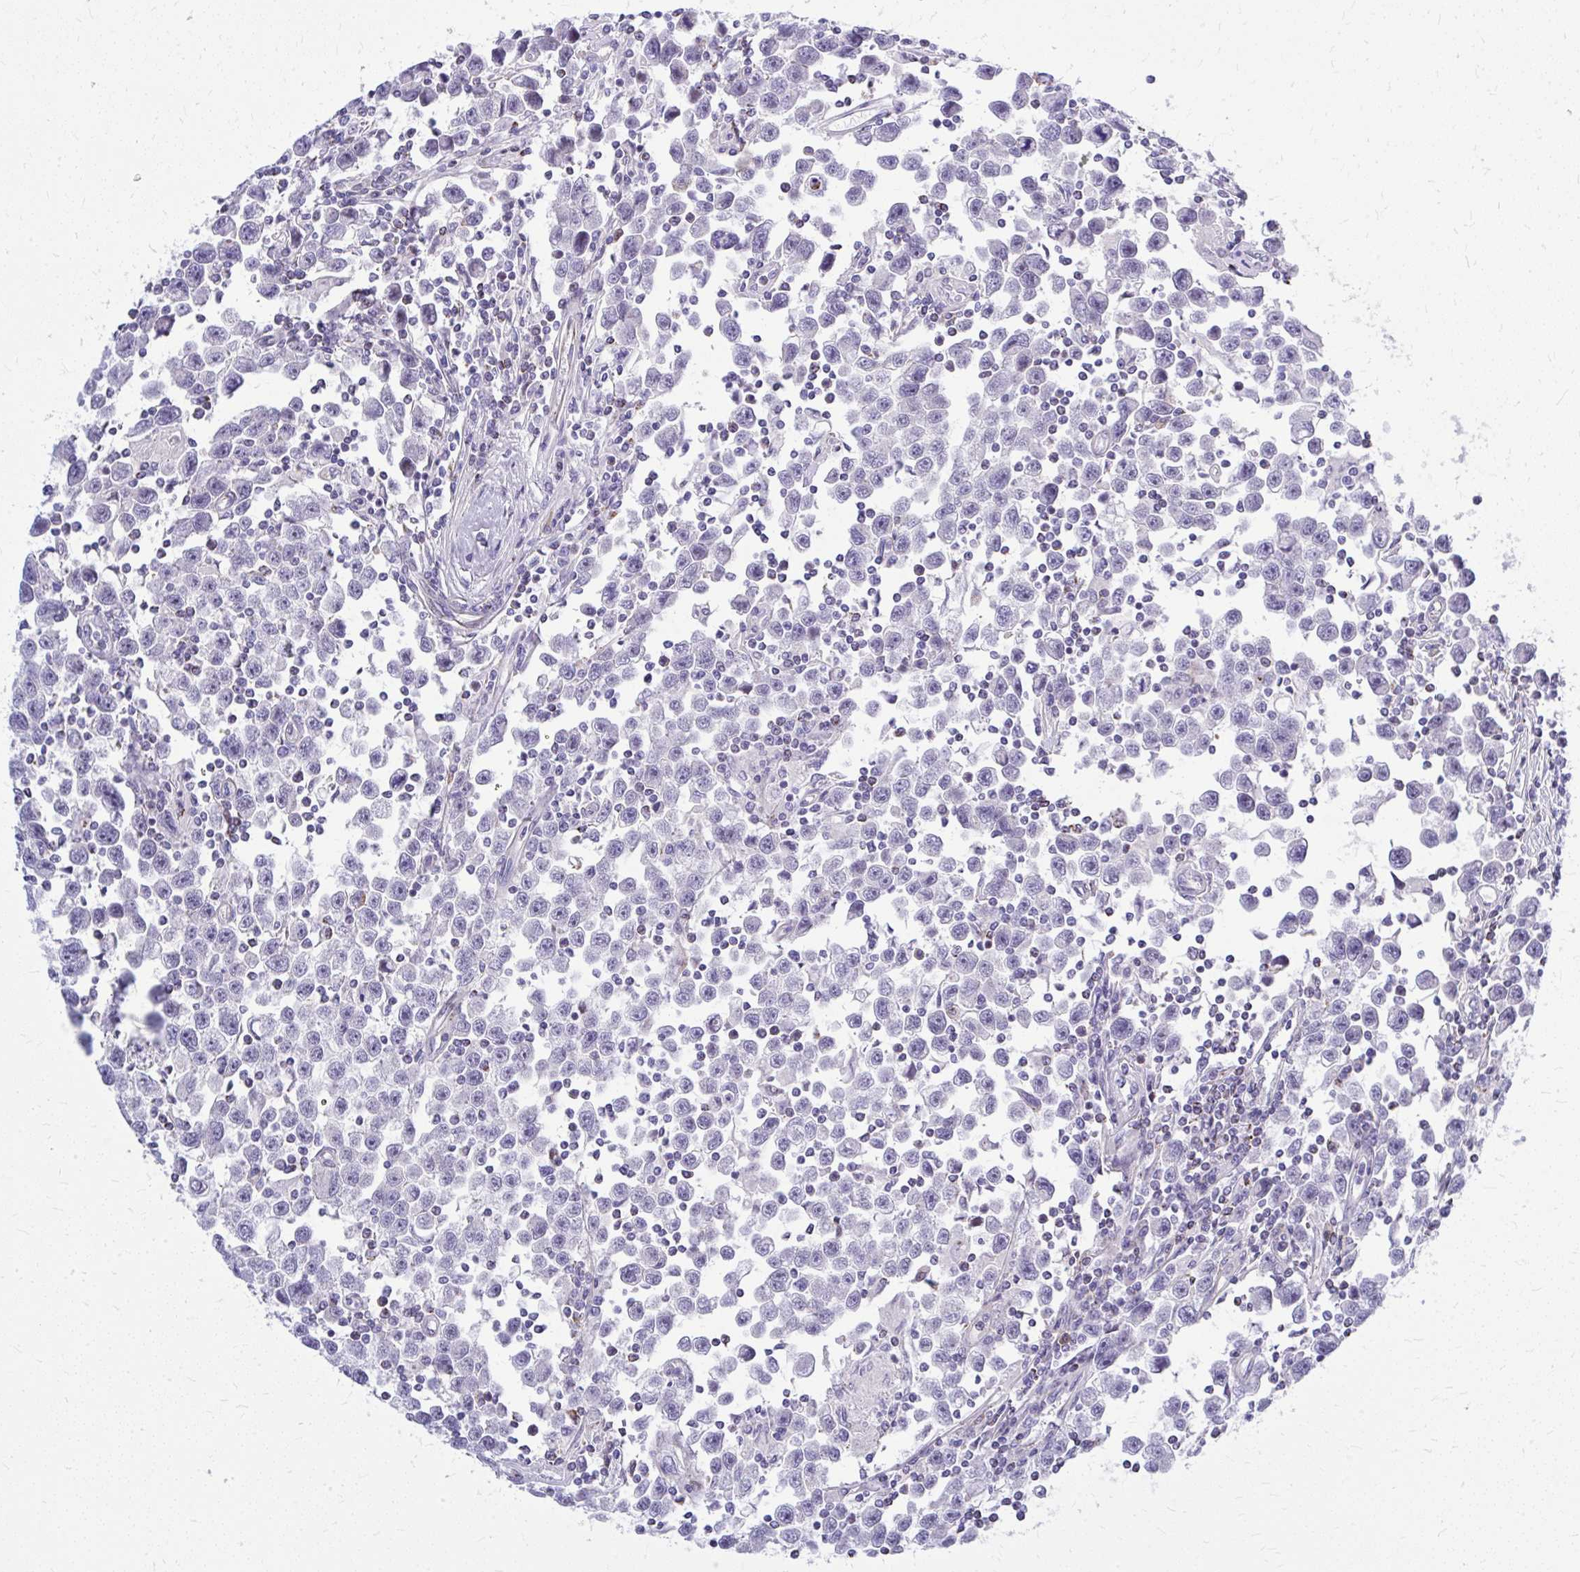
{"staining": {"intensity": "moderate", "quantity": "25%-75%", "location": "cytoplasmic/membranous"}, "tissue": "testis cancer", "cell_type": "Tumor cells", "image_type": "cancer", "snomed": [{"axis": "morphology", "description": "Seminoma, NOS"}, {"axis": "topography", "description": "Testis"}], "caption": "IHC histopathology image of neoplastic tissue: testis cancer stained using IHC exhibits medium levels of moderate protein expression localized specifically in the cytoplasmic/membranous of tumor cells, appearing as a cytoplasmic/membranous brown color.", "gene": "ZNF362", "patient": {"sex": "male", "age": 31}}